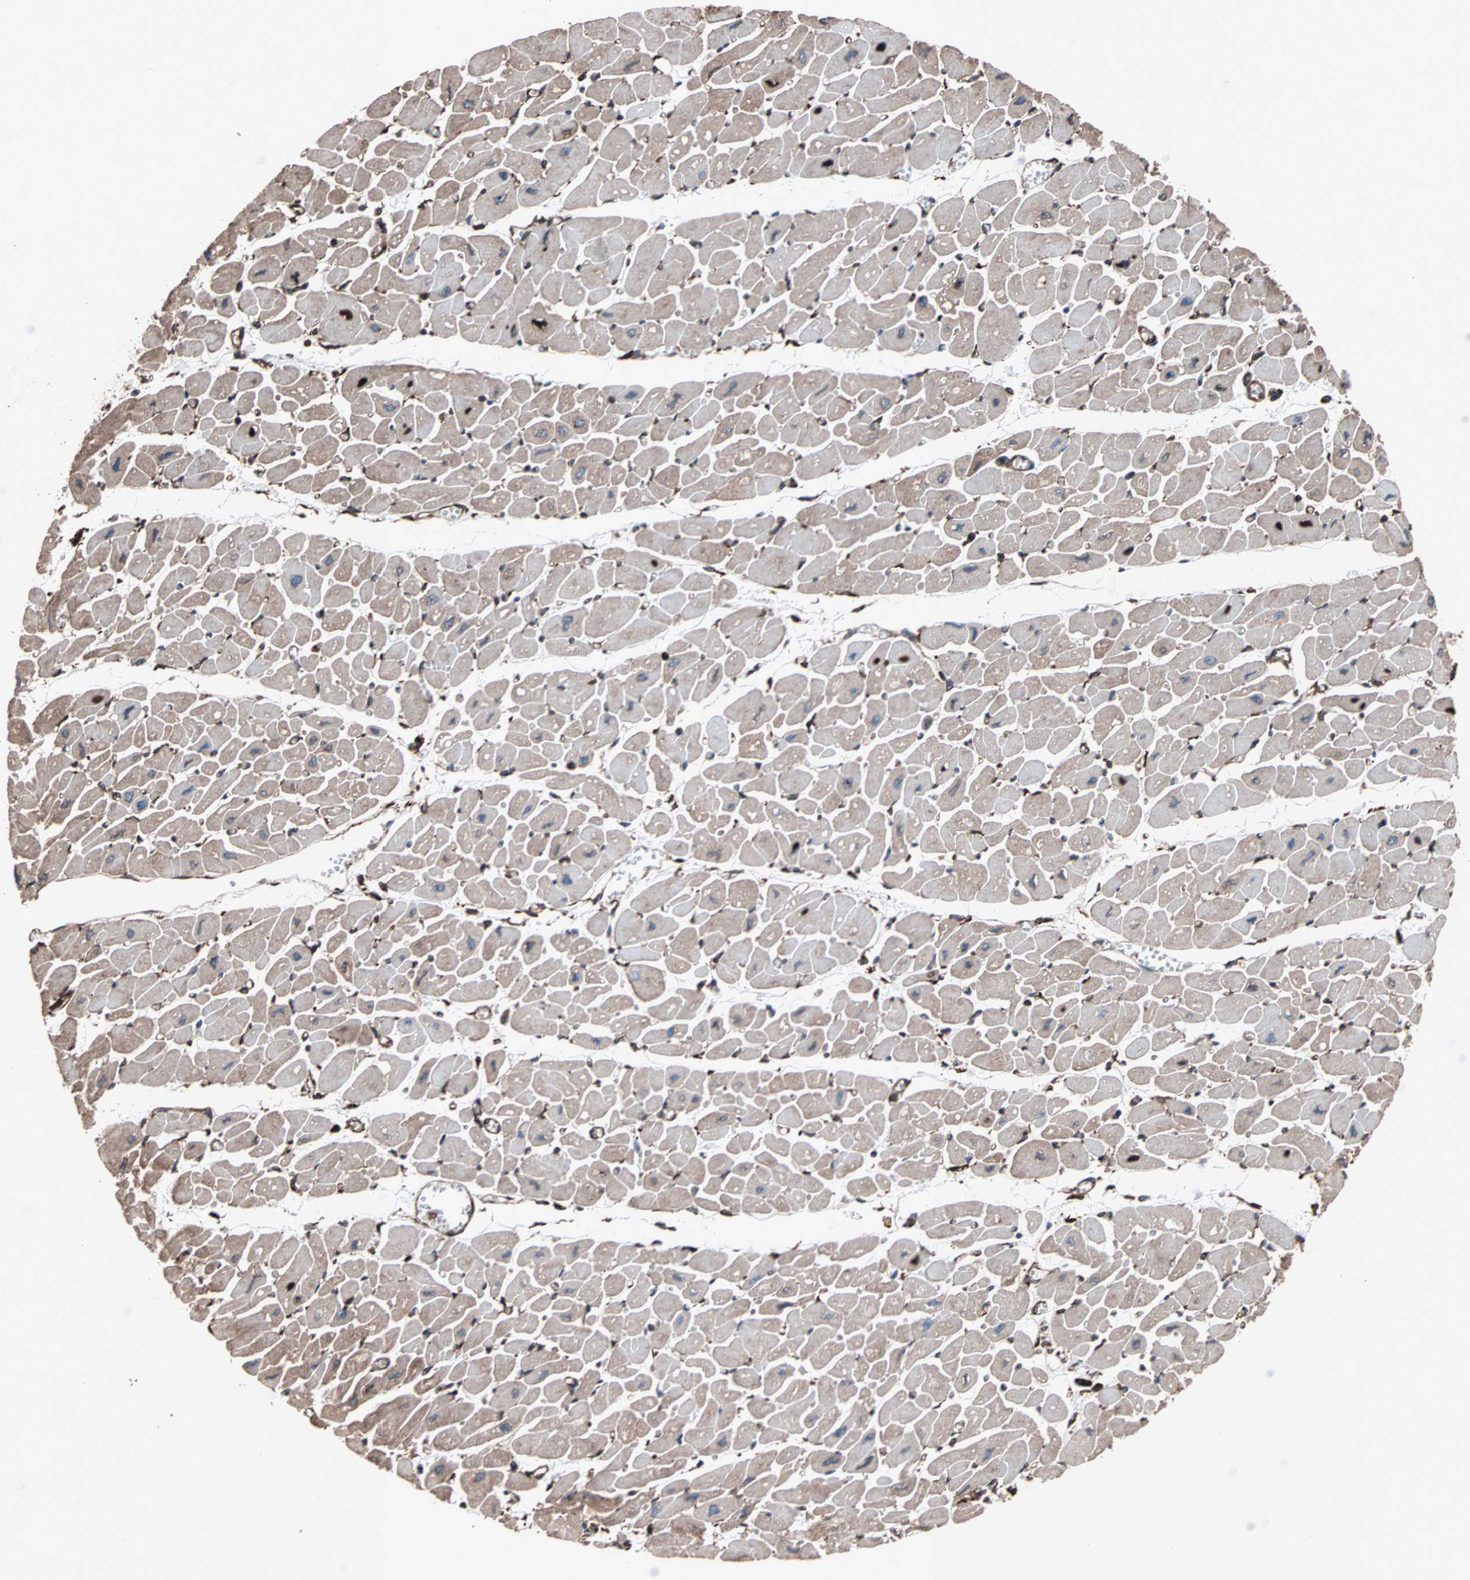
{"staining": {"intensity": "moderate", "quantity": ">75%", "location": "cytoplasmic/membranous"}, "tissue": "heart muscle", "cell_type": "Cardiomyocytes", "image_type": "normal", "snomed": [{"axis": "morphology", "description": "Normal tissue, NOS"}, {"axis": "topography", "description": "Heart"}], "caption": "Immunohistochemistry (IHC) (DAB) staining of benign human heart muscle exhibits moderate cytoplasmic/membranous protein expression in about >75% of cardiomyocytes.", "gene": "HSP90B1", "patient": {"sex": "female", "age": 54}}